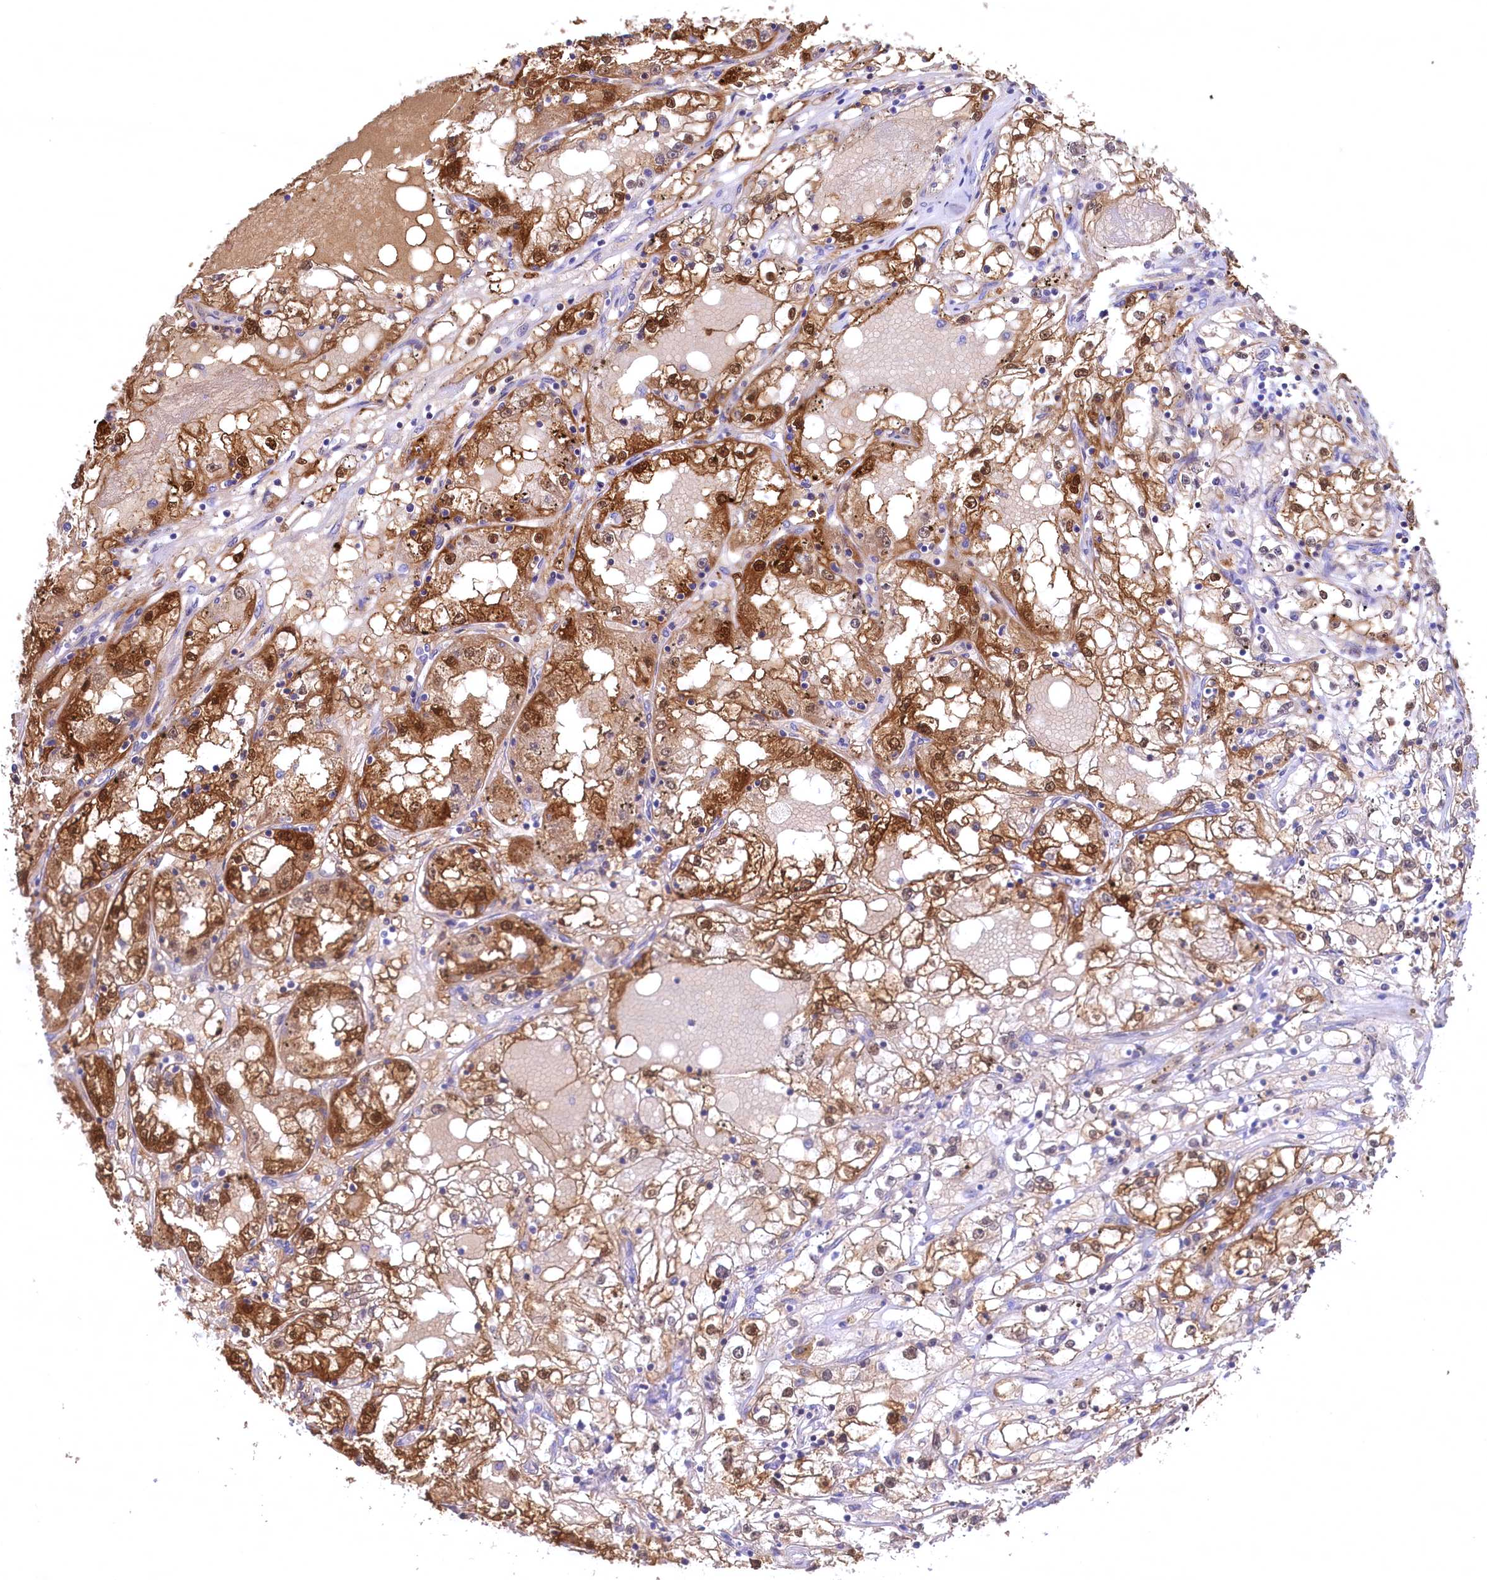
{"staining": {"intensity": "moderate", "quantity": ">75%", "location": "cytoplasmic/membranous,nuclear"}, "tissue": "renal cancer", "cell_type": "Tumor cells", "image_type": "cancer", "snomed": [{"axis": "morphology", "description": "Adenocarcinoma, NOS"}, {"axis": "topography", "description": "Kidney"}], "caption": "A brown stain shows moderate cytoplasmic/membranous and nuclear staining of a protein in renal cancer tumor cells.", "gene": "C11orf54", "patient": {"sex": "male", "age": 56}}